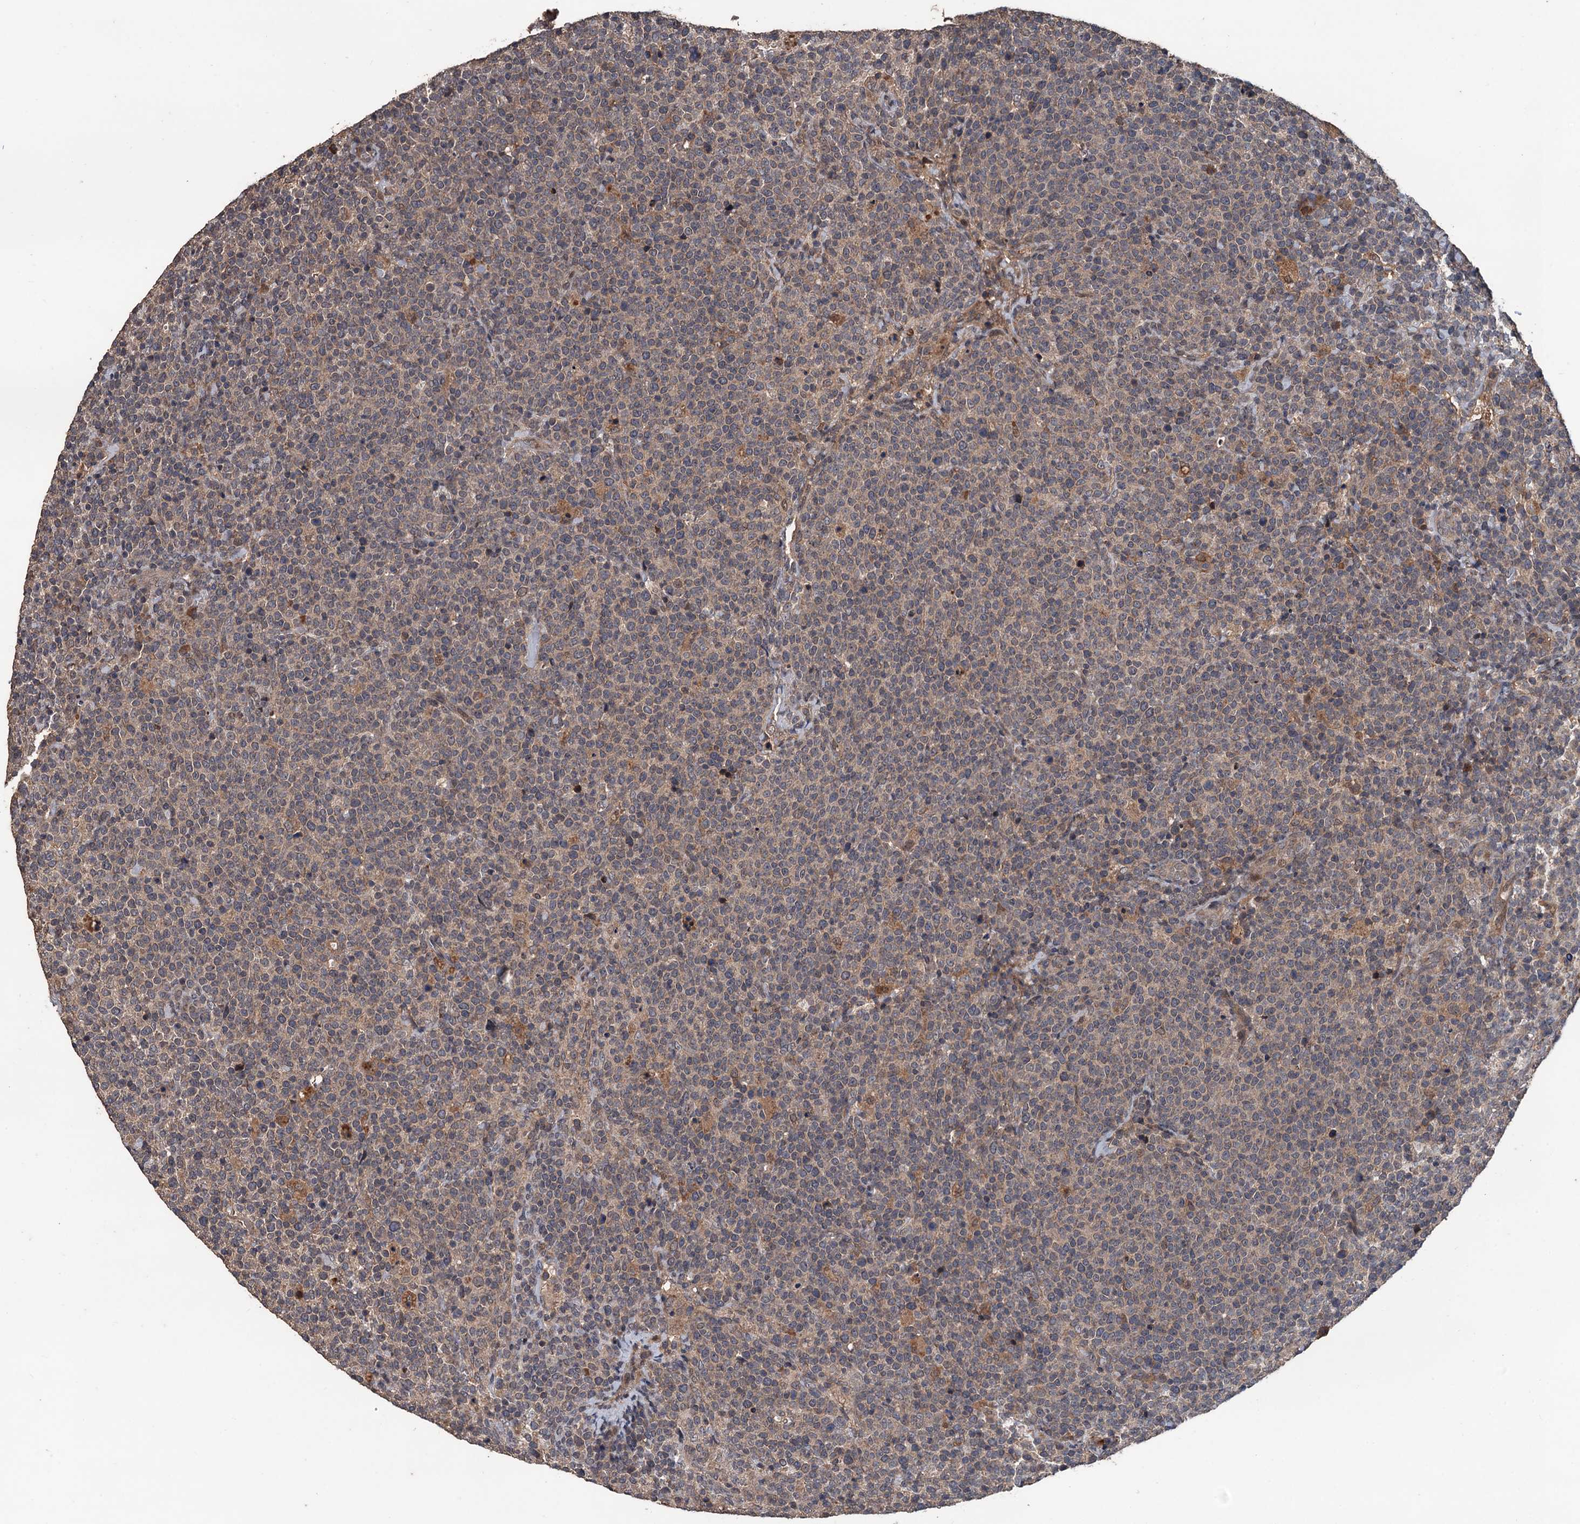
{"staining": {"intensity": "weak", "quantity": "<25%", "location": "cytoplasmic/membranous"}, "tissue": "lymphoma", "cell_type": "Tumor cells", "image_type": "cancer", "snomed": [{"axis": "morphology", "description": "Malignant lymphoma, non-Hodgkin's type, High grade"}, {"axis": "topography", "description": "Lymph node"}], "caption": "Immunohistochemical staining of lymphoma reveals no significant positivity in tumor cells. Brightfield microscopy of IHC stained with DAB (3,3'-diaminobenzidine) (brown) and hematoxylin (blue), captured at high magnification.", "gene": "ZNF438", "patient": {"sex": "male", "age": 61}}